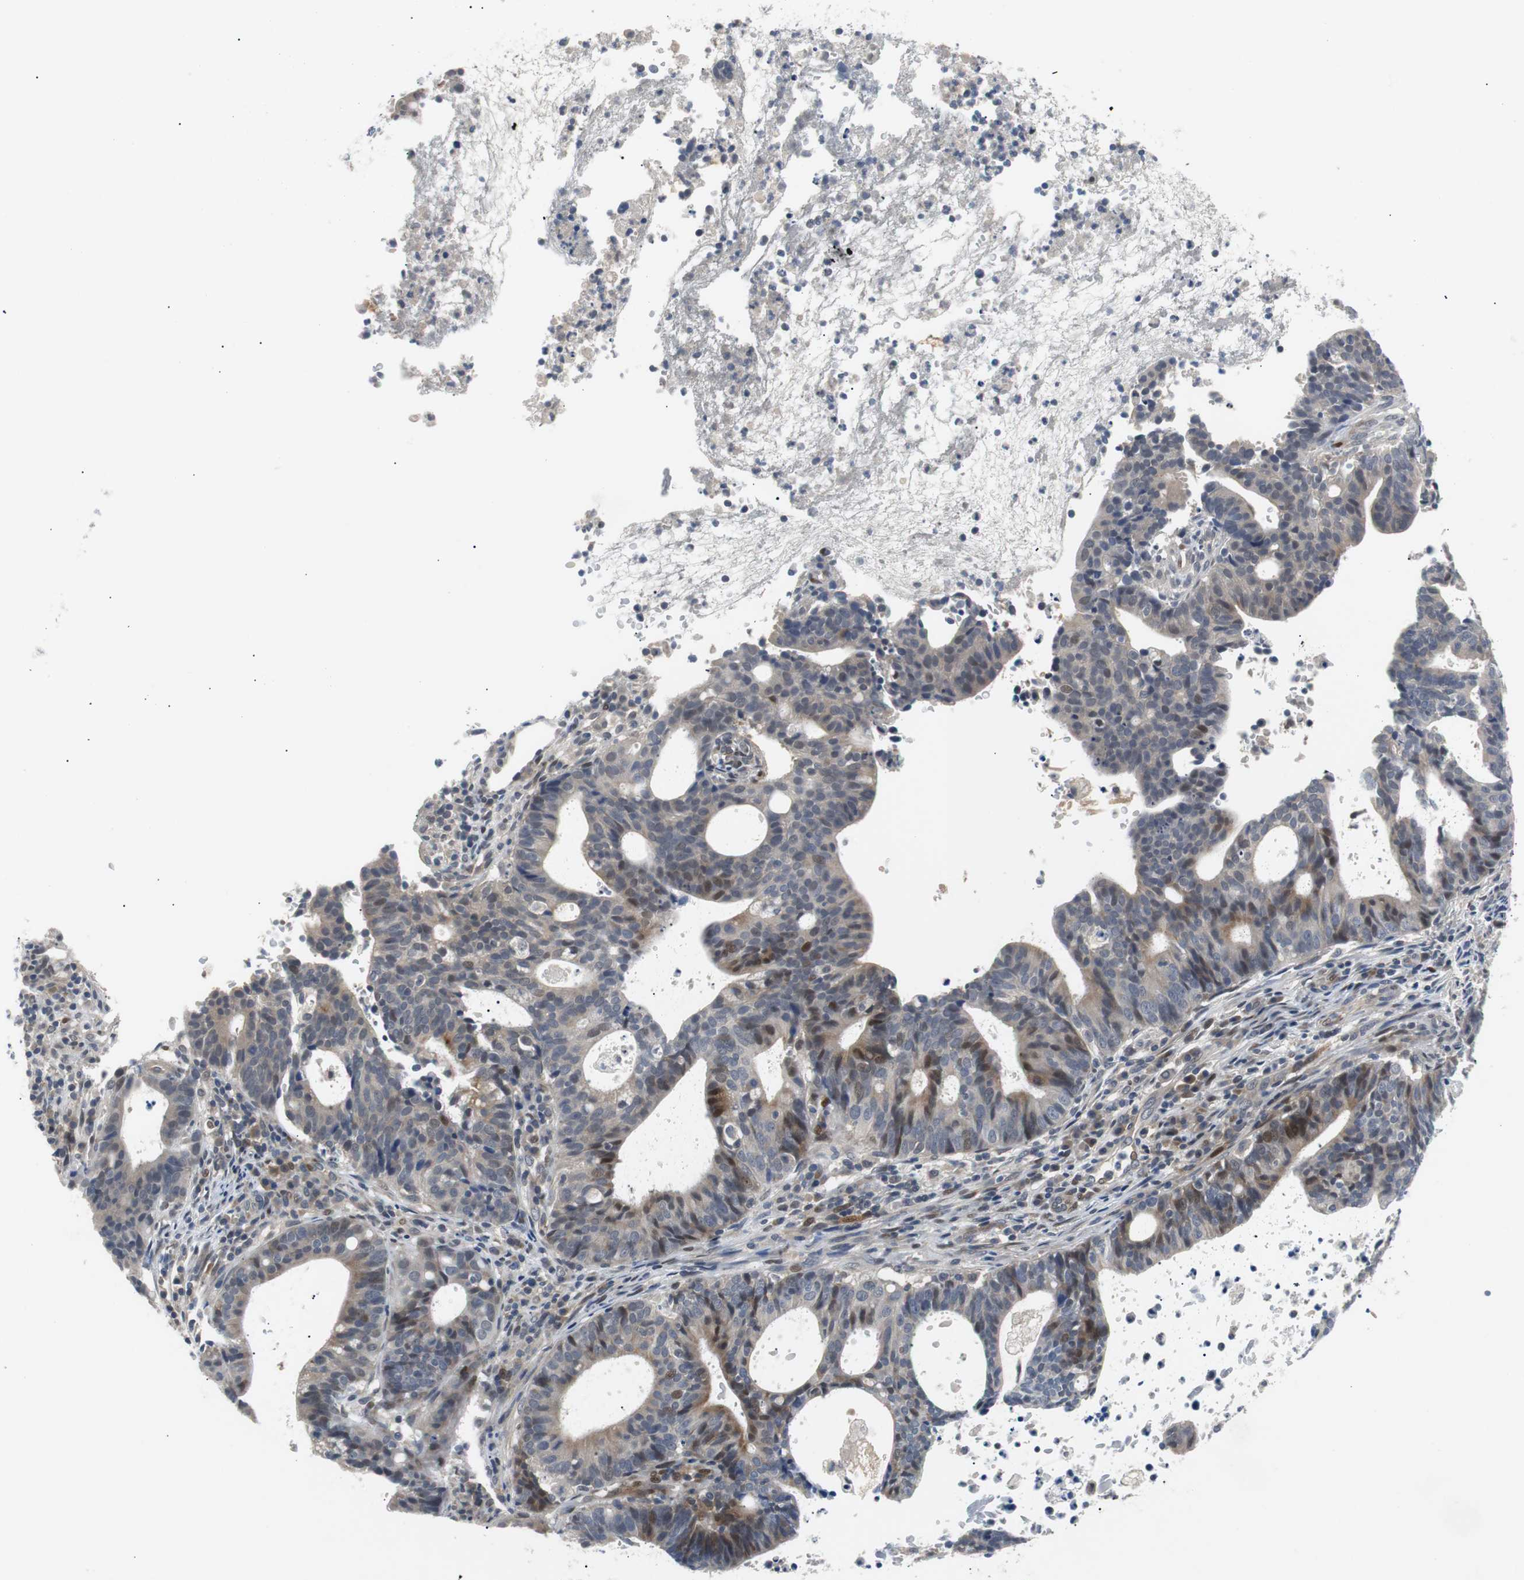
{"staining": {"intensity": "moderate", "quantity": "<25%", "location": "cytoplasmic/membranous,nuclear"}, "tissue": "endometrial cancer", "cell_type": "Tumor cells", "image_type": "cancer", "snomed": [{"axis": "morphology", "description": "Adenocarcinoma, NOS"}, {"axis": "topography", "description": "Uterus"}], "caption": "A photomicrograph of endometrial cancer (adenocarcinoma) stained for a protein reveals moderate cytoplasmic/membranous and nuclear brown staining in tumor cells.", "gene": "MAP2K4", "patient": {"sex": "female", "age": 83}}